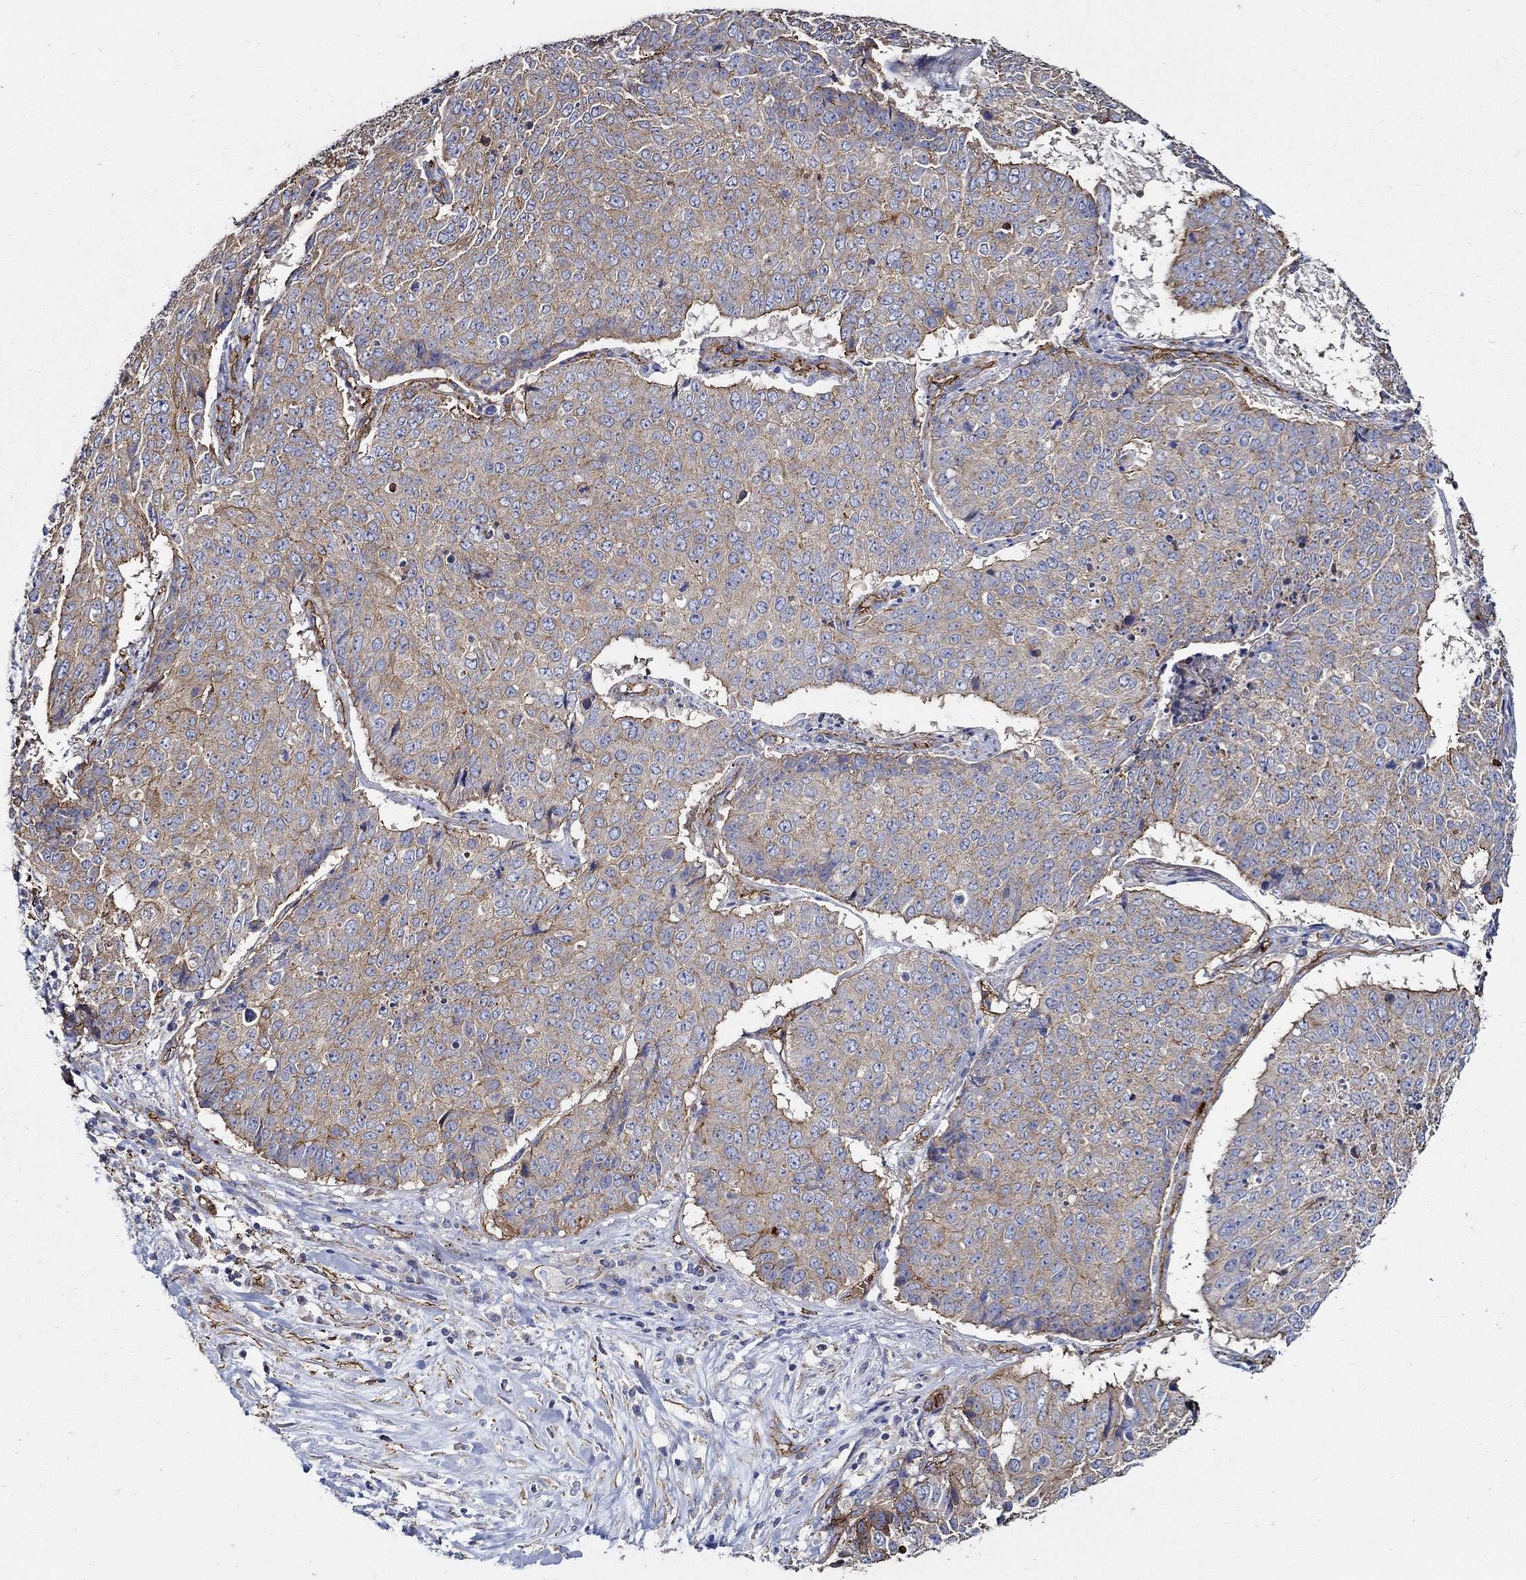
{"staining": {"intensity": "moderate", "quantity": "25%-75%", "location": "cytoplasmic/membranous"}, "tissue": "lung cancer", "cell_type": "Tumor cells", "image_type": "cancer", "snomed": [{"axis": "morphology", "description": "Normal tissue, NOS"}, {"axis": "morphology", "description": "Squamous cell carcinoma, NOS"}, {"axis": "topography", "description": "Bronchus"}, {"axis": "topography", "description": "Lung"}], "caption": "Immunohistochemistry of human lung cancer displays medium levels of moderate cytoplasmic/membranous staining in approximately 25%-75% of tumor cells.", "gene": "APBB3", "patient": {"sex": "male", "age": 64}}